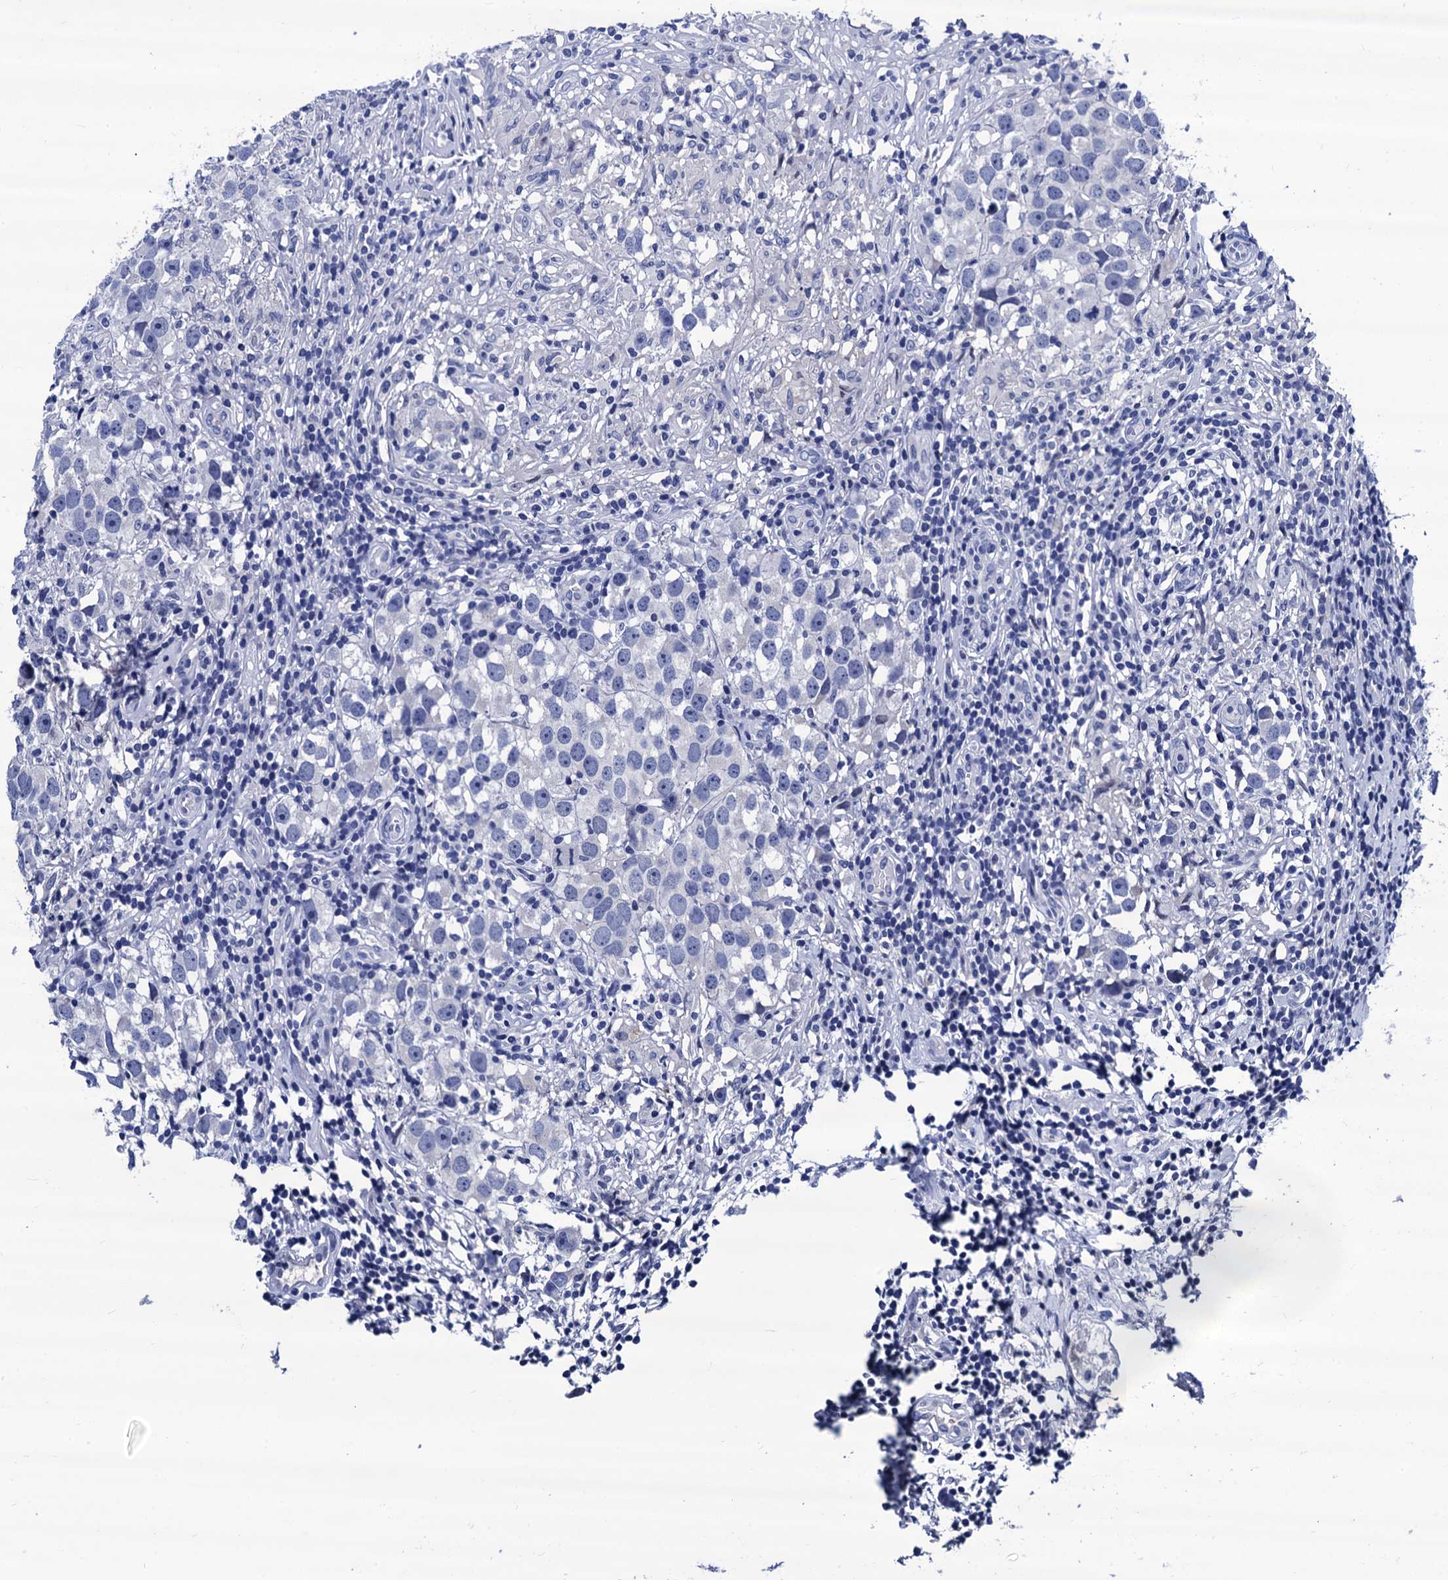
{"staining": {"intensity": "negative", "quantity": "none", "location": "none"}, "tissue": "testis cancer", "cell_type": "Tumor cells", "image_type": "cancer", "snomed": [{"axis": "morphology", "description": "Seminoma, NOS"}, {"axis": "topography", "description": "Testis"}], "caption": "A high-resolution image shows immunohistochemistry (IHC) staining of testis cancer, which exhibits no significant positivity in tumor cells. The staining is performed using DAB (3,3'-diaminobenzidine) brown chromogen with nuclei counter-stained in using hematoxylin.", "gene": "LRRC30", "patient": {"sex": "male", "age": 49}}